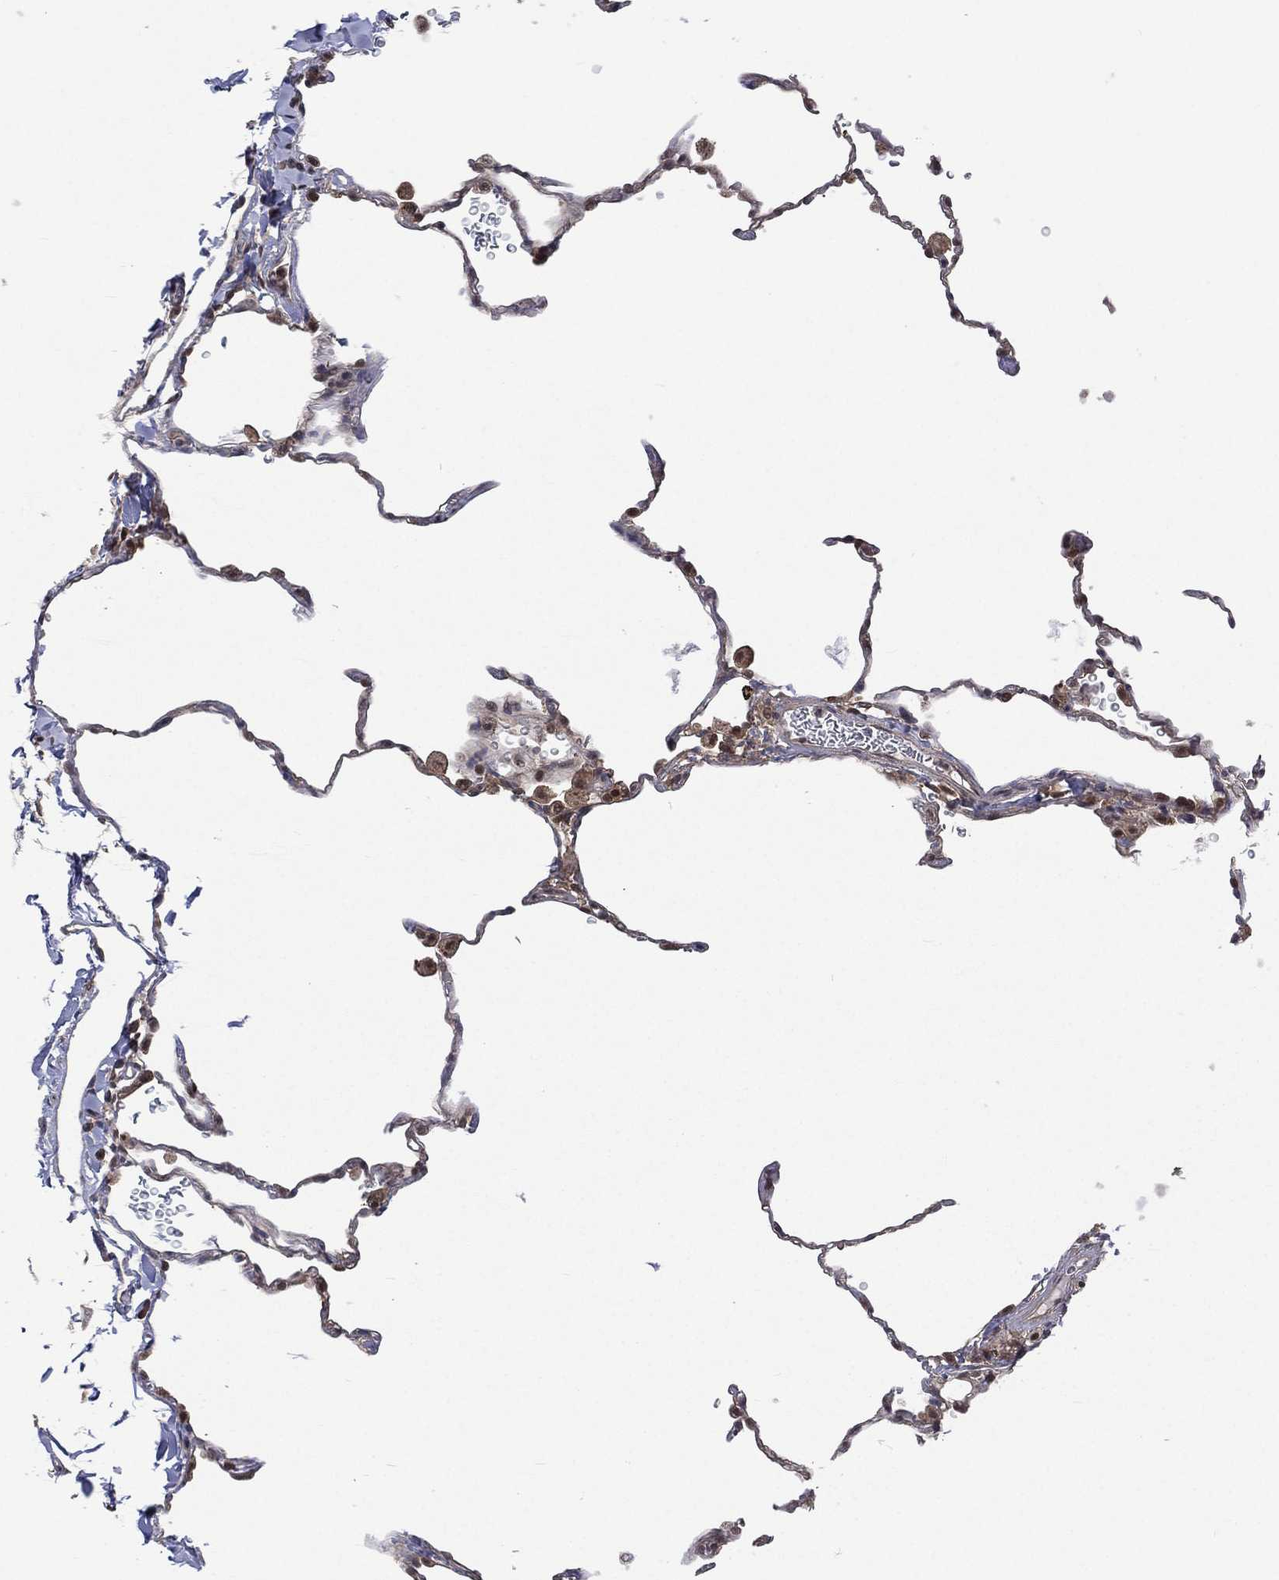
{"staining": {"intensity": "strong", "quantity": "<25%", "location": "nuclear"}, "tissue": "lung", "cell_type": "Alveolar cells", "image_type": "normal", "snomed": [{"axis": "morphology", "description": "Normal tissue, NOS"}, {"axis": "morphology", "description": "Adenocarcinoma, metastatic, NOS"}, {"axis": "topography", "description": "Lung"}], "caption": "Protein staining shows strong nuclear positivity in about <25% of alveolar cells in normal lung. (DAB IHC with brightfield microscopy, high magnification).", "gene": "MTAP", "patient": {"sex": "male", "age": 45}}